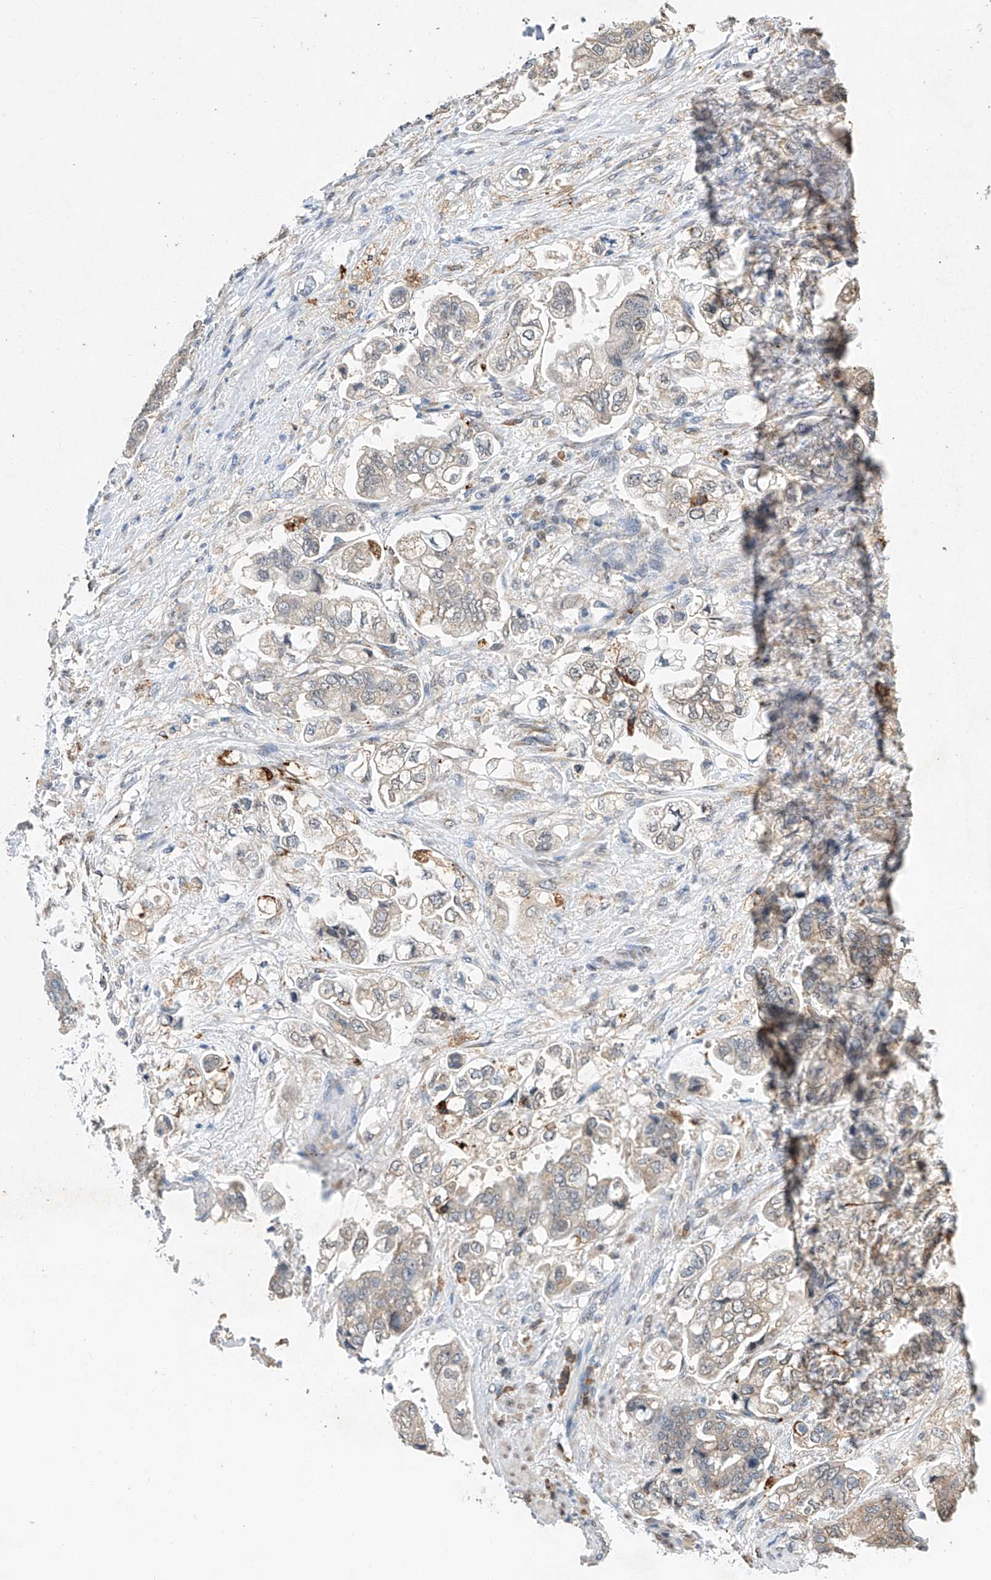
{"staining": {"intensity": "negative", "quantity": "none", "location": "none"}, "tissue": "stomach cancer", "cell_type": "Tumor cells", "image_type": "cancer", "snomed": [{"axis": "morphology", "description": "Normal tissue, NOS"}, {"axis": "morphology", "description": "Adenocarcinoma, NOS"}, {"axis": "topography", "description": "Stomach"}], "caption": "An image of human adenocarcinoma (stomach) is negative for staining in tumor cells.", "gene": "CTDP1", "patient": {"sex": "male", "age": 62}}